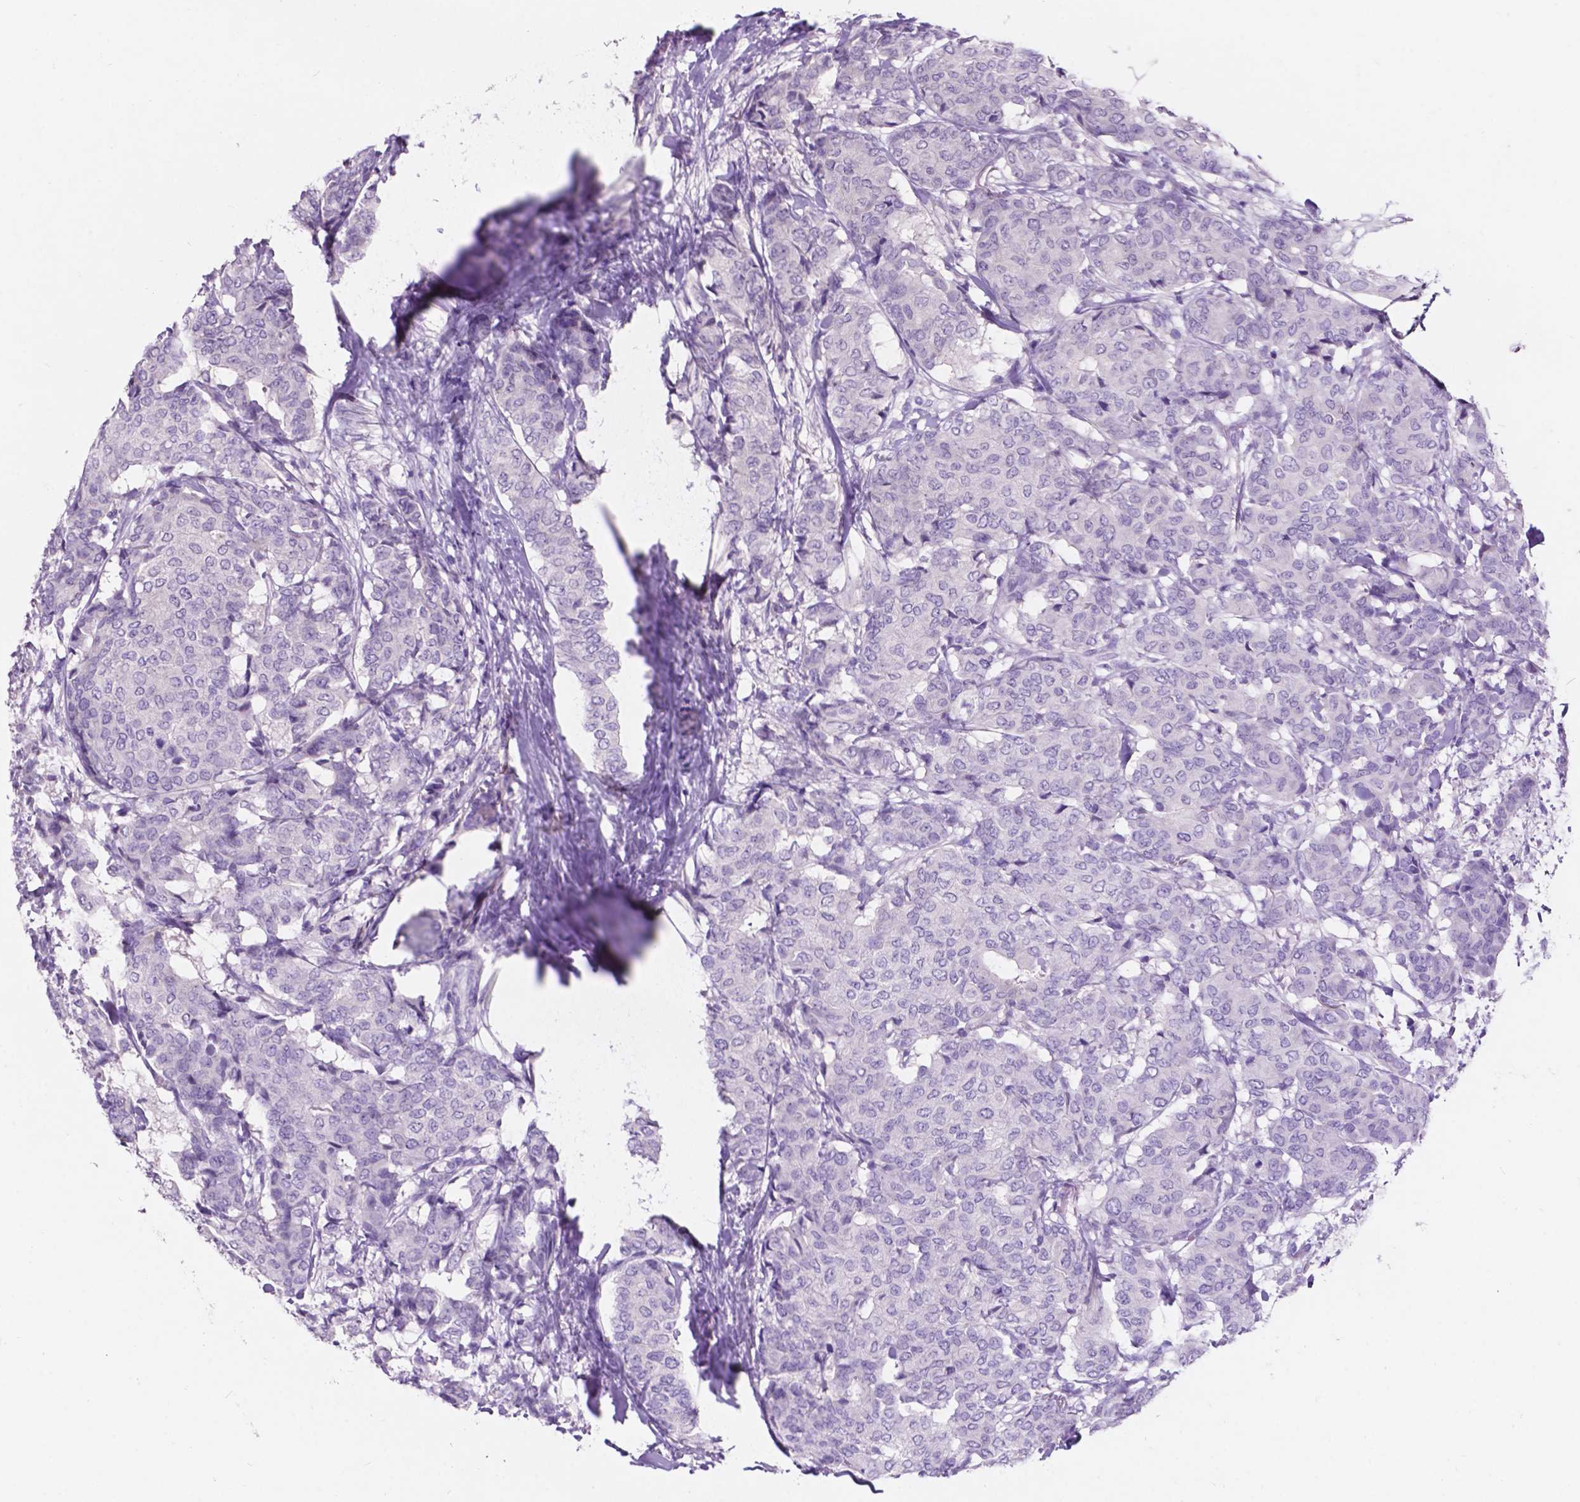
{"staining": {"intensity": "negative", "quantity": "none", "location": "none"}, "tissue": "breast cancer", "cell_type": "Tumor cells", "image_type": "cancer", "snomed": [{"axis": "morphology", "description": "Duct carcinoma"}, {"axis": "topography", "description": "Breast"}], "caption": "DAB (3,3'-diaminobenzidine) immunohistochemical staining of breast invasive ductal carcinoma reveals no significant staining in tumor cells.", "gene": "PLSCR1", "patient": {"sex": "female", "age": 75}}